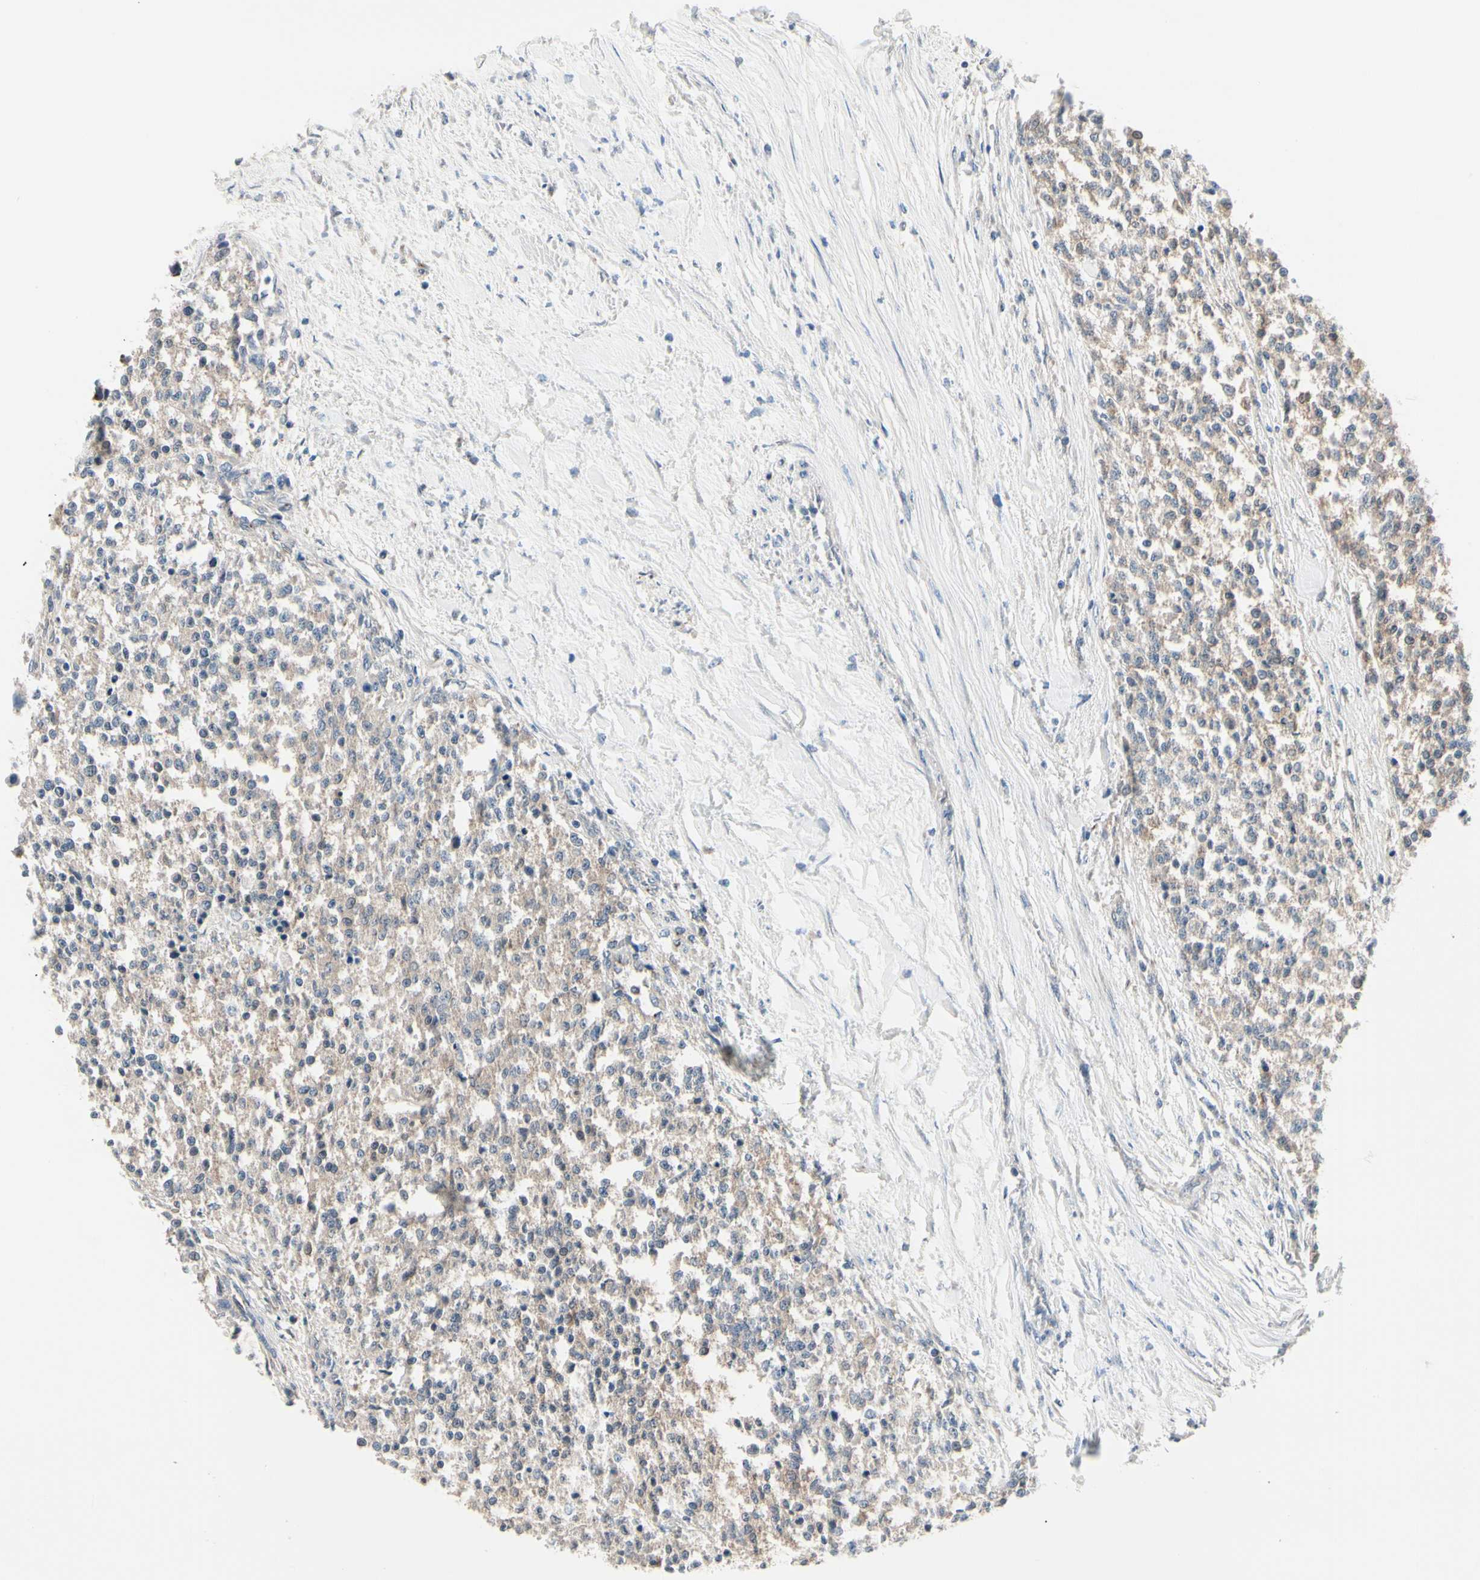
{"staining": {"intensity": "negative", "quantity": "none", "location": "none"}, "tissue": "testis cancer", "cell_type": "Tumor cells", "image_type": "cancer", "snomed": [{"axis": "morphology", "description": "Seminoma, NOS"}, {"axis": "topography", "description": "Testis"}], "caption": "The image displays no staining of tumor cells in testis cancer.", "gene": "PRKAR2B", "patient": {"sex": "male", "age": 59}}